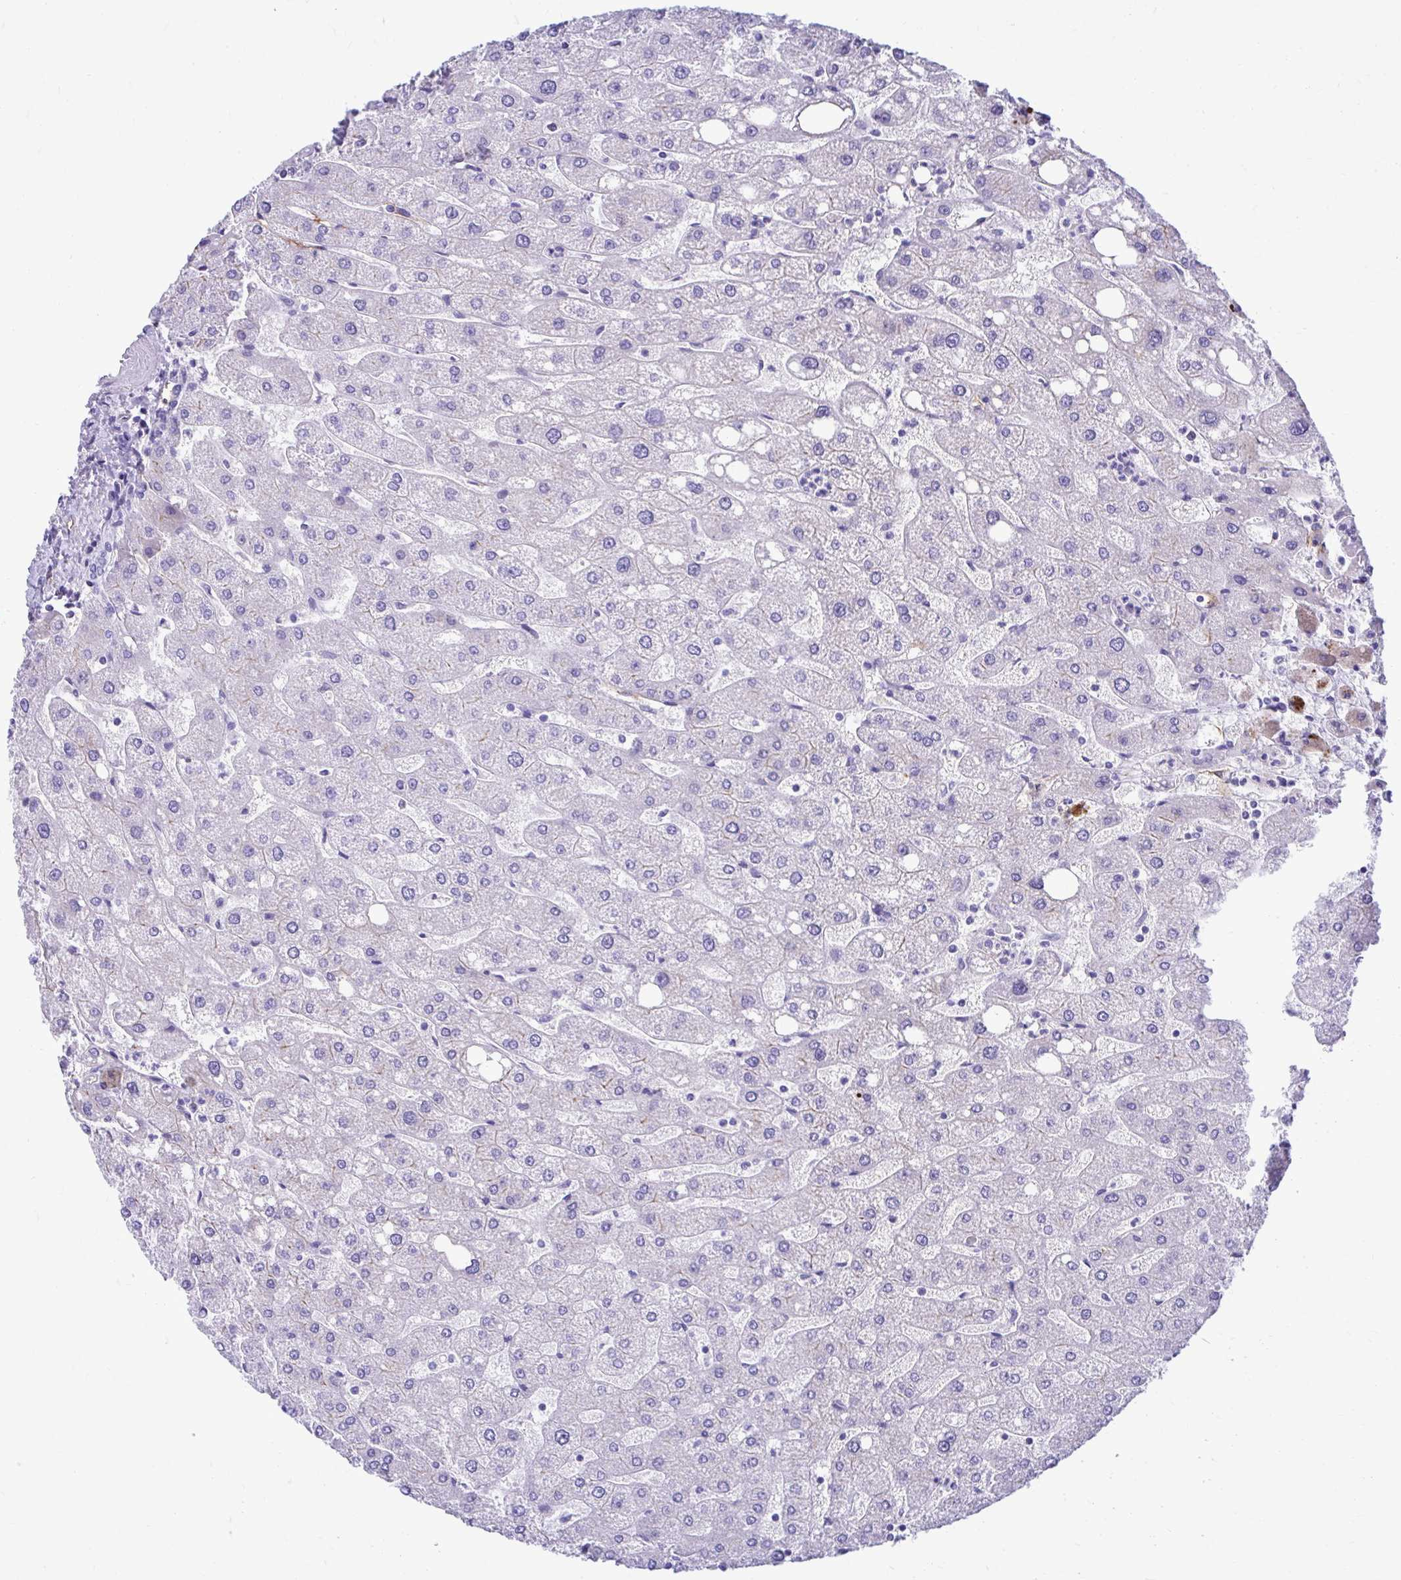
{"staining": {"intensity": "negative", "quantity": "none", "location": "none"}, "tissue": "liver", "cell_type": "Cholangiocytes", "image_type": "normal", "snomed": [{"axis": "morphology", "description": "Normal tissue, NOS"}, {"axis": "topography", "description": "Liver"}], "caption": "A photomicrograph of human liver is negative for staining in cholangiocytes. The staining was performed using DAB (3,3'-diaminobenzidine) to visualize the protein expression in brown, while the nuclei were stained in blue with hematoxylin (Magnification: 20x).", "gene": "ABCG2", "patient": {"sex": "male", "age": 67}}